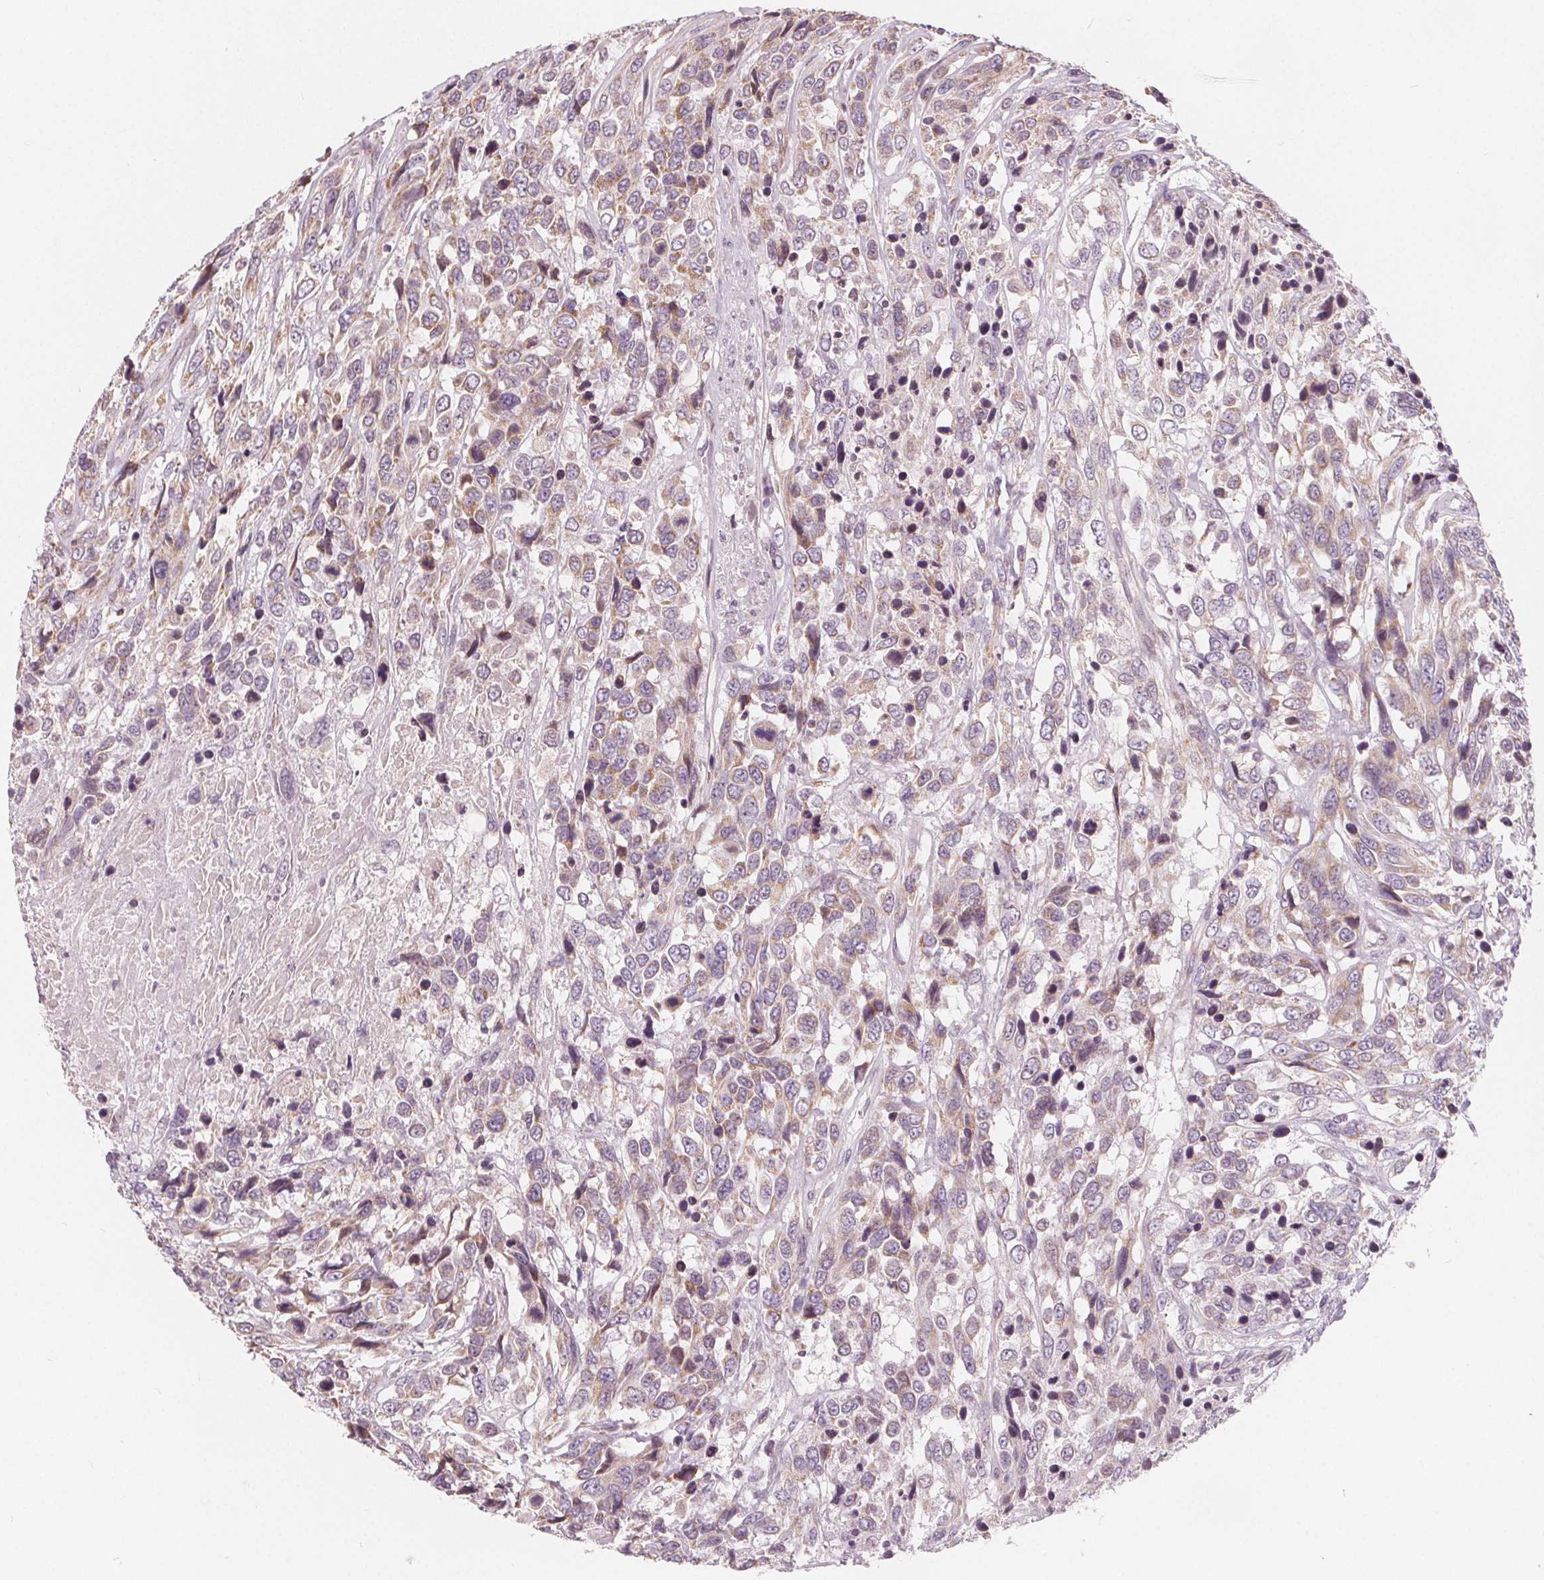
{"staining": {"intensity": "weak", "quantity": "25%-75%", "location": "cytoplasmic/membranous"}, "tissue": "urothelial cancer", "cell_type": "Tumor cells", "image_type": "cancer", "snomed": [{"axis": "morphology", "description": "Urothelial carcinoma, High grade"}, {"axis": "topography", "description": "Urinary bladder"}], "caption": "An image of urothelial cancer stained for a protein exhibits weak cytoplasmic/membranous brown staining in tumor cells. (DAB = brown stain, brightfield microscopy at high magnification).", "gene": "NUP210L", "patient": {"sex": "female", "age": 70}}